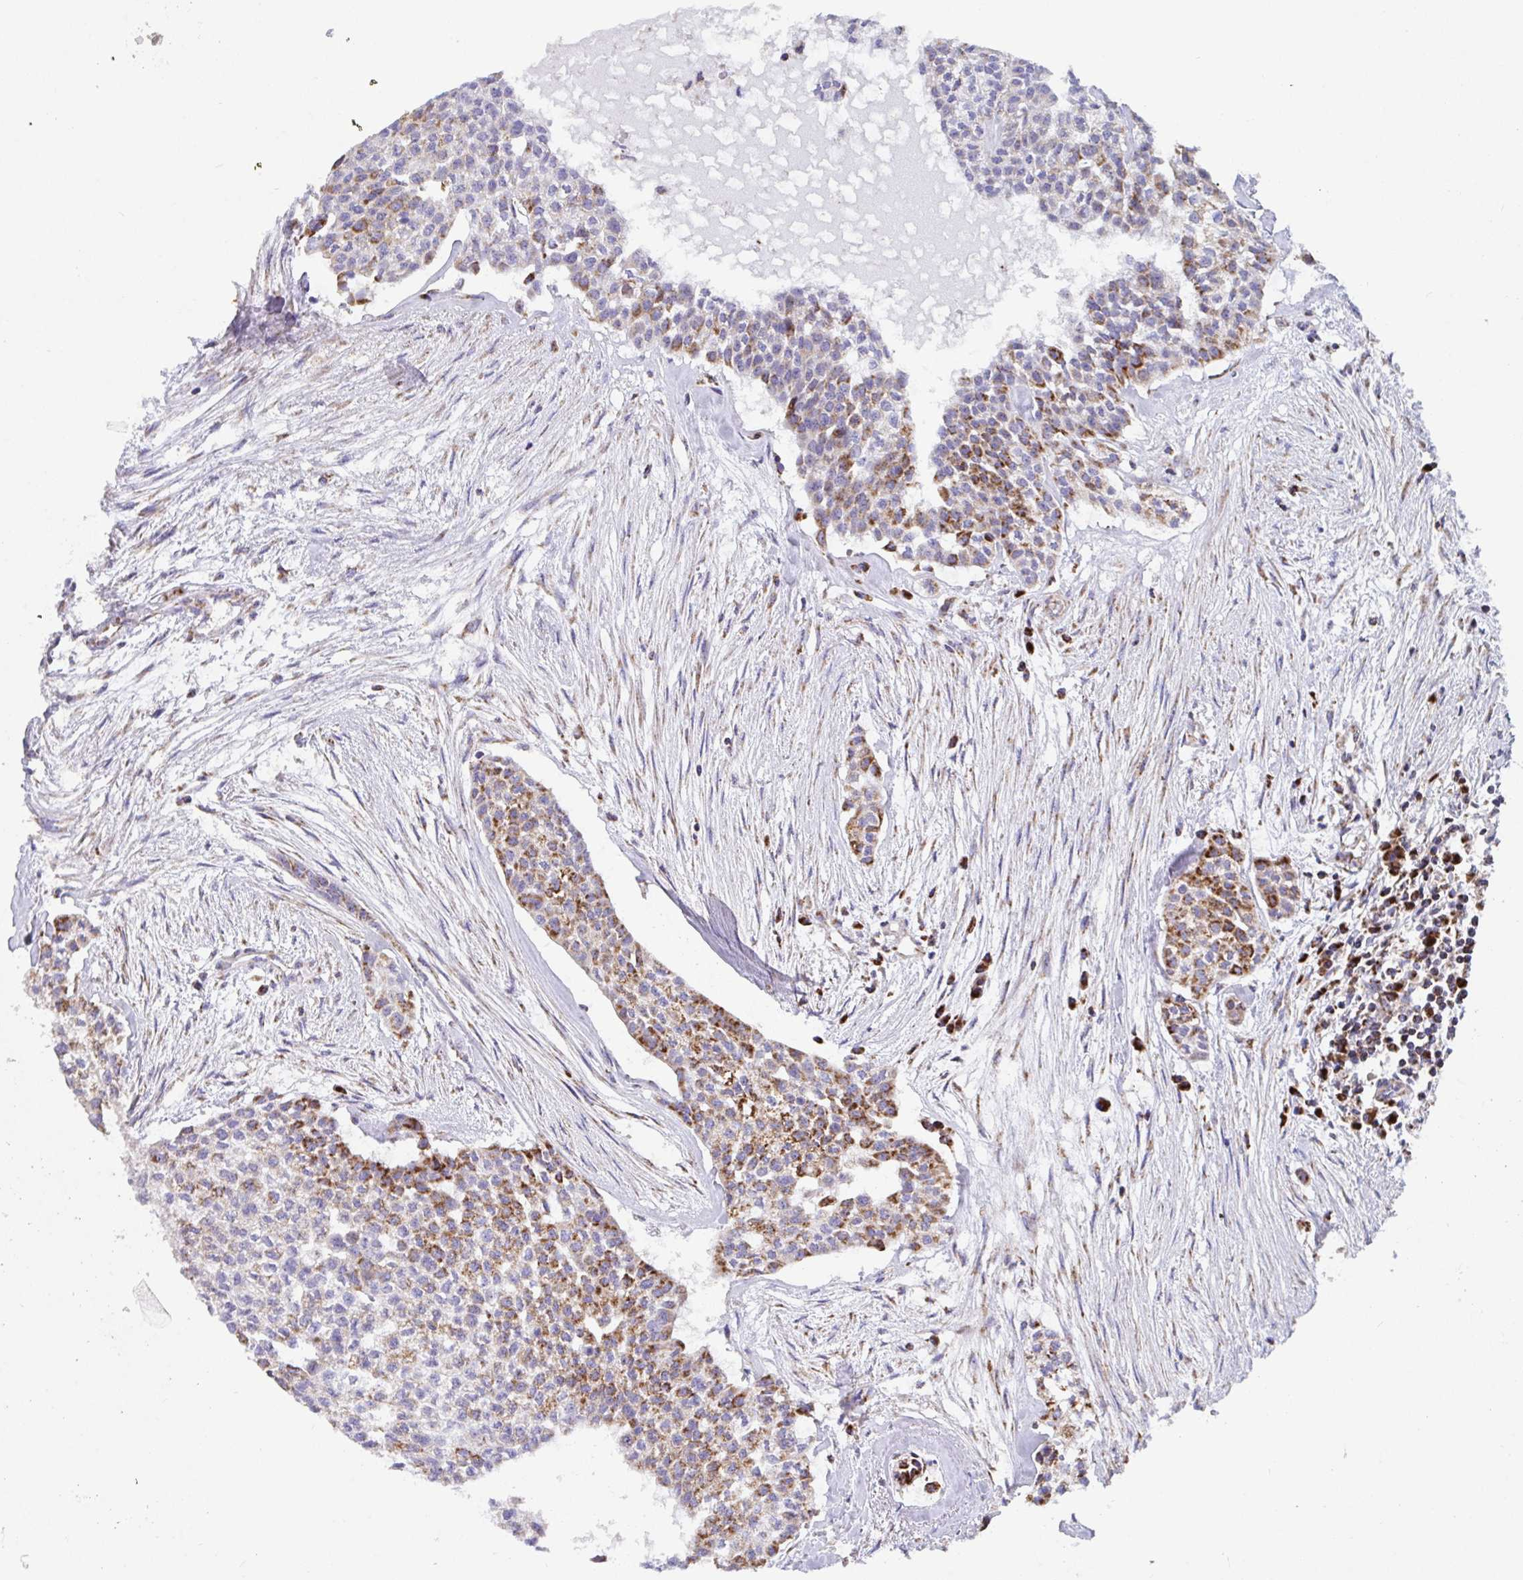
{"staining": {"intensity": "moderate", "quantity": ">75%", "location": "cytoplasmic/membranous"}, "tissue": "head and neck cancer", "cell_type": "Tumor cells", "image_type": "cancer", "snomed": [{"axis": "morphology", "description": "Adenocarcinoma, NOS"}, {"axis": "topography", "description": "Head-Neck"}], "caption": "A medium amount of moderate cytoplasmic/membranous staining is seen in approximately >75% of tumor cells in adenocarcinoma (head and neck) tissue. The protein of interest is stained brown, and the nuclei are stained in blue (DAB IHC with brightfield microscopy, high magnification).", "gene": "ATP5MJ", "patient": {"sex": "male", "age": 81}}